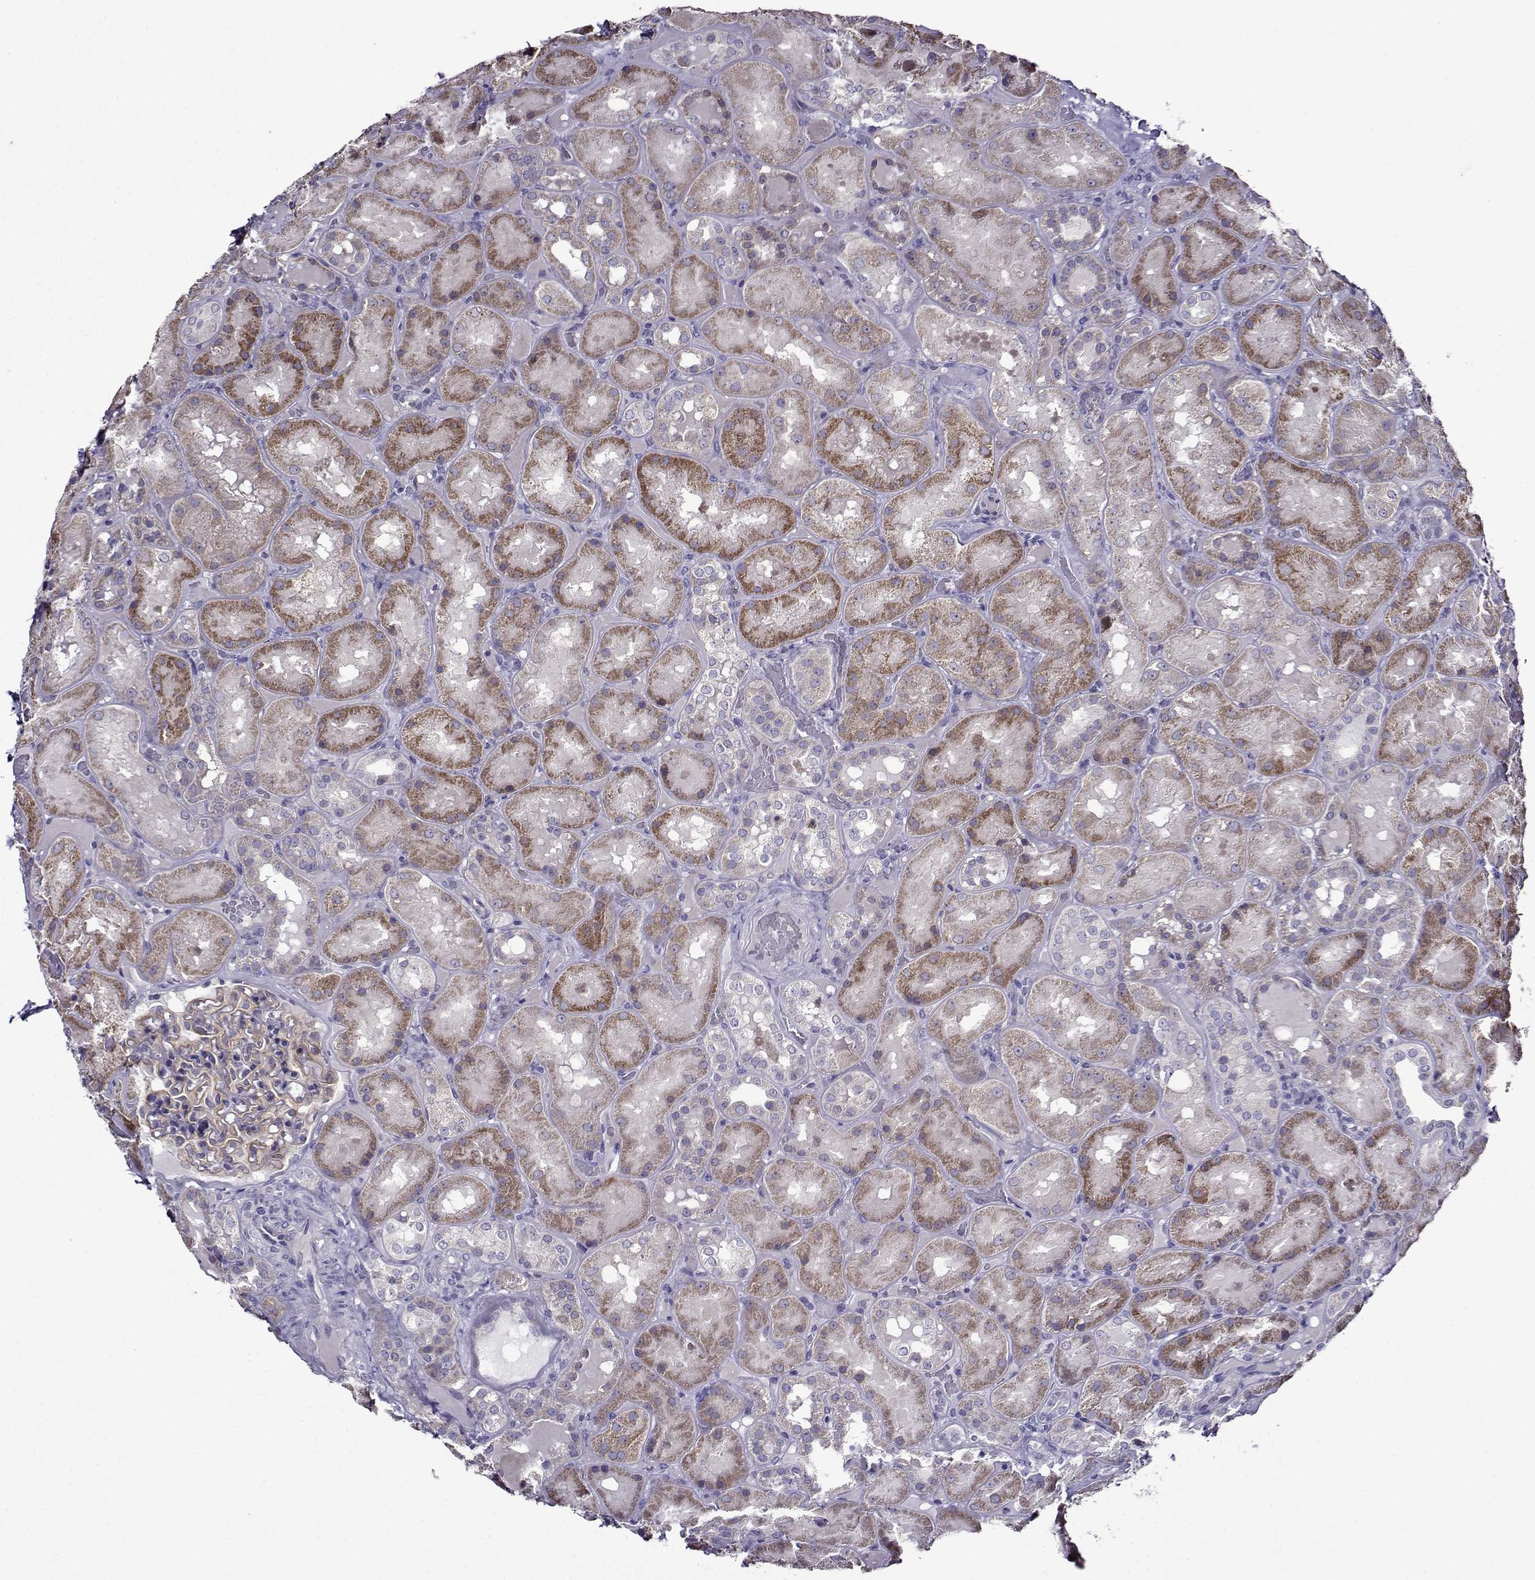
{"staining": {"intensity": "negative", "quantity": "none", "location": "none"}, "tissue": "kidney", "cell_type": "Cells in glomeruli", "image_type": "normal", "snomed": [{"axis": "morphology", "description": "Normal tissue, NOS"}, {"axis": "topography", "description": "Kidney"}], "caption": "An IHC image of unremarkable kidney is shown. There is no staining in cells in glomeruli of kidney.", "gene": "TMEM266", "patient": {"sex": "male", "age": 73}}